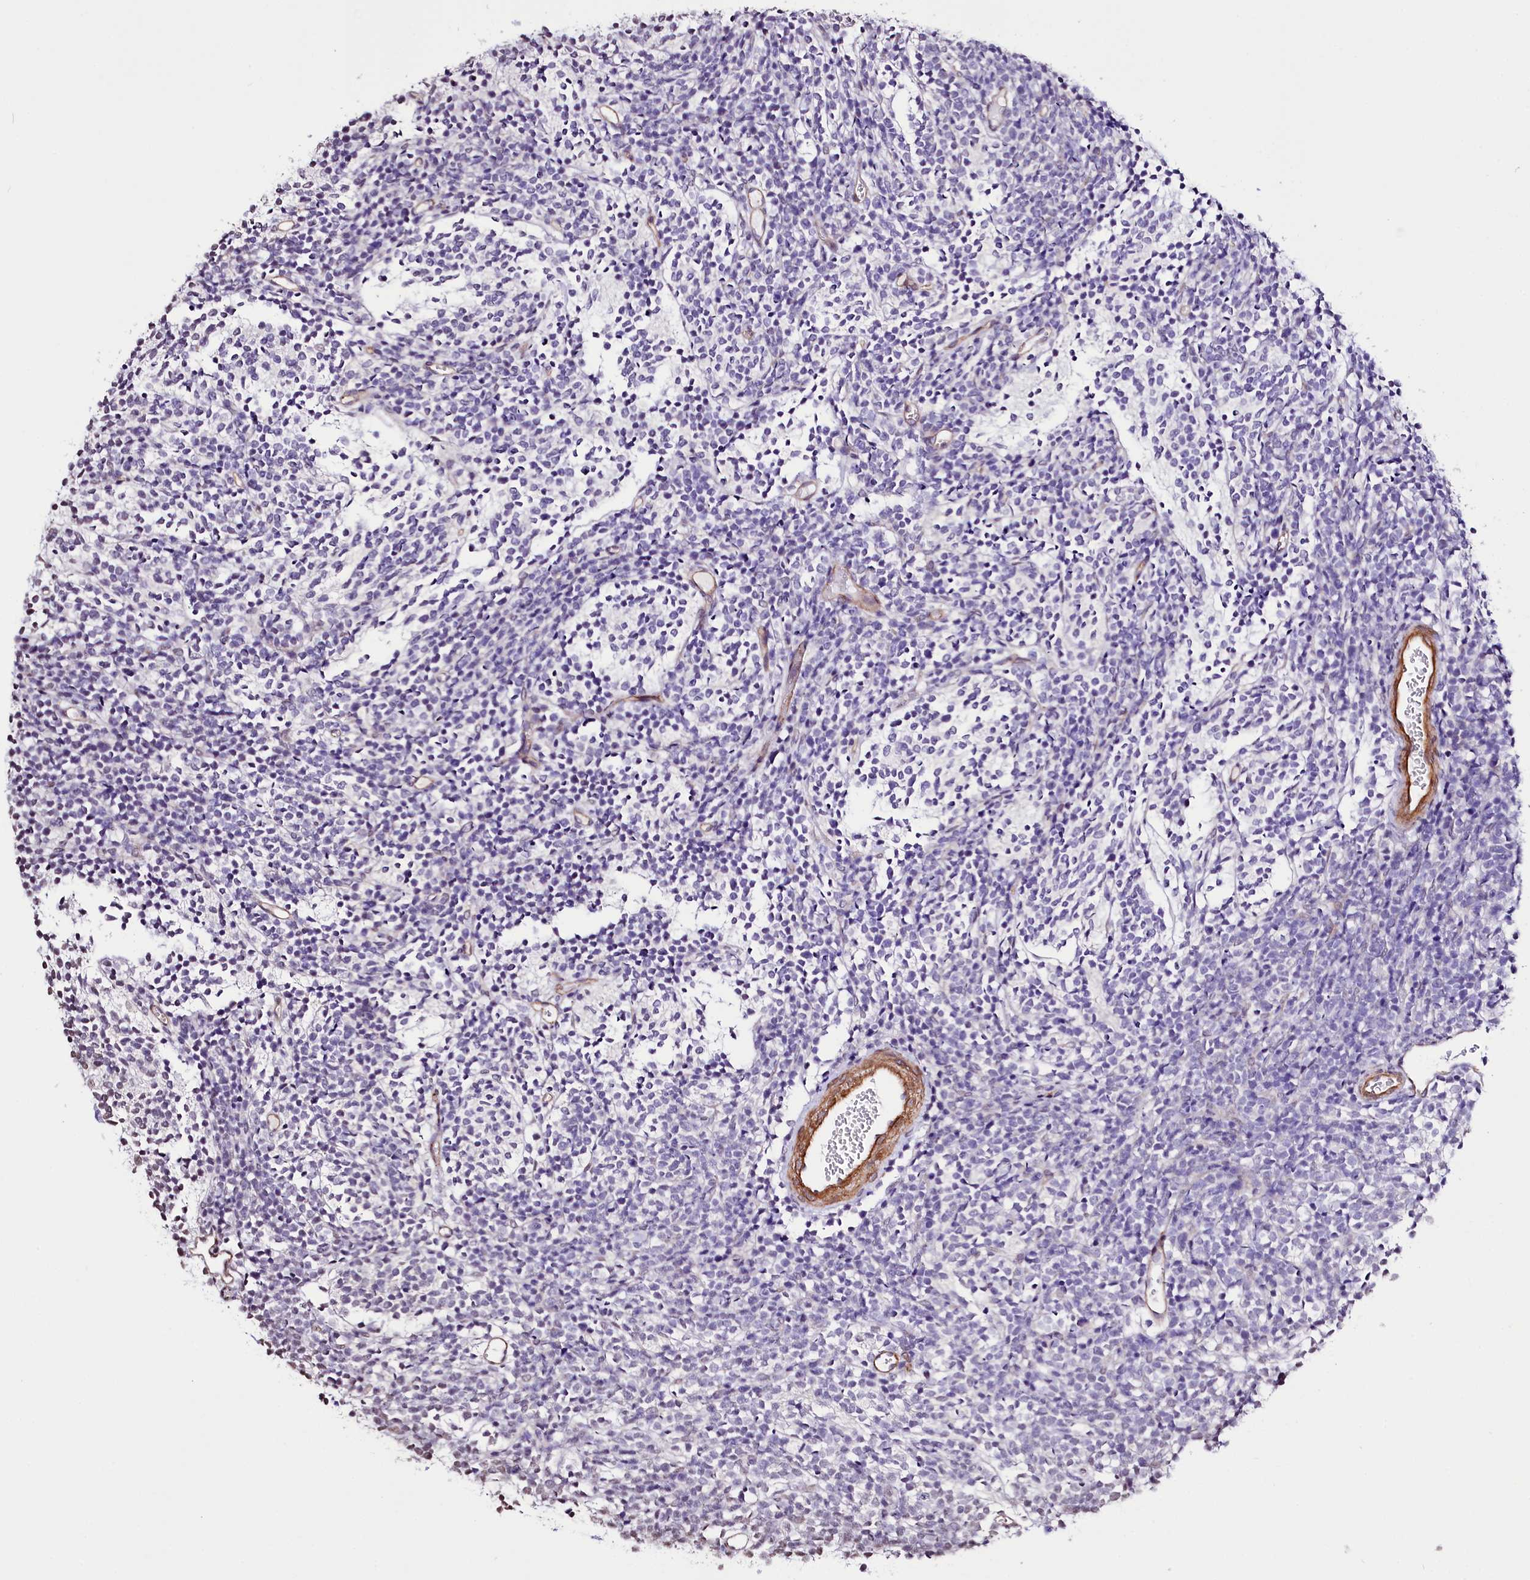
{"staining": {"intensity": "negative", "quantity": "none", "location": "none"}, "tissue": "glioma", "cell_type": "Tumor cells", "image_type": "cancer", "snomed": [{"axis": "morphology", "description": "Glioma, malignant, Low grade"}, {"axis": "topography", "description": "Brain"}], "caption": "Image shows no protein staining in tumor cells of malignant glioma (low-grade) tissue.", "gene": "ST7", "patient": {"sex": "female", "age": 1}}